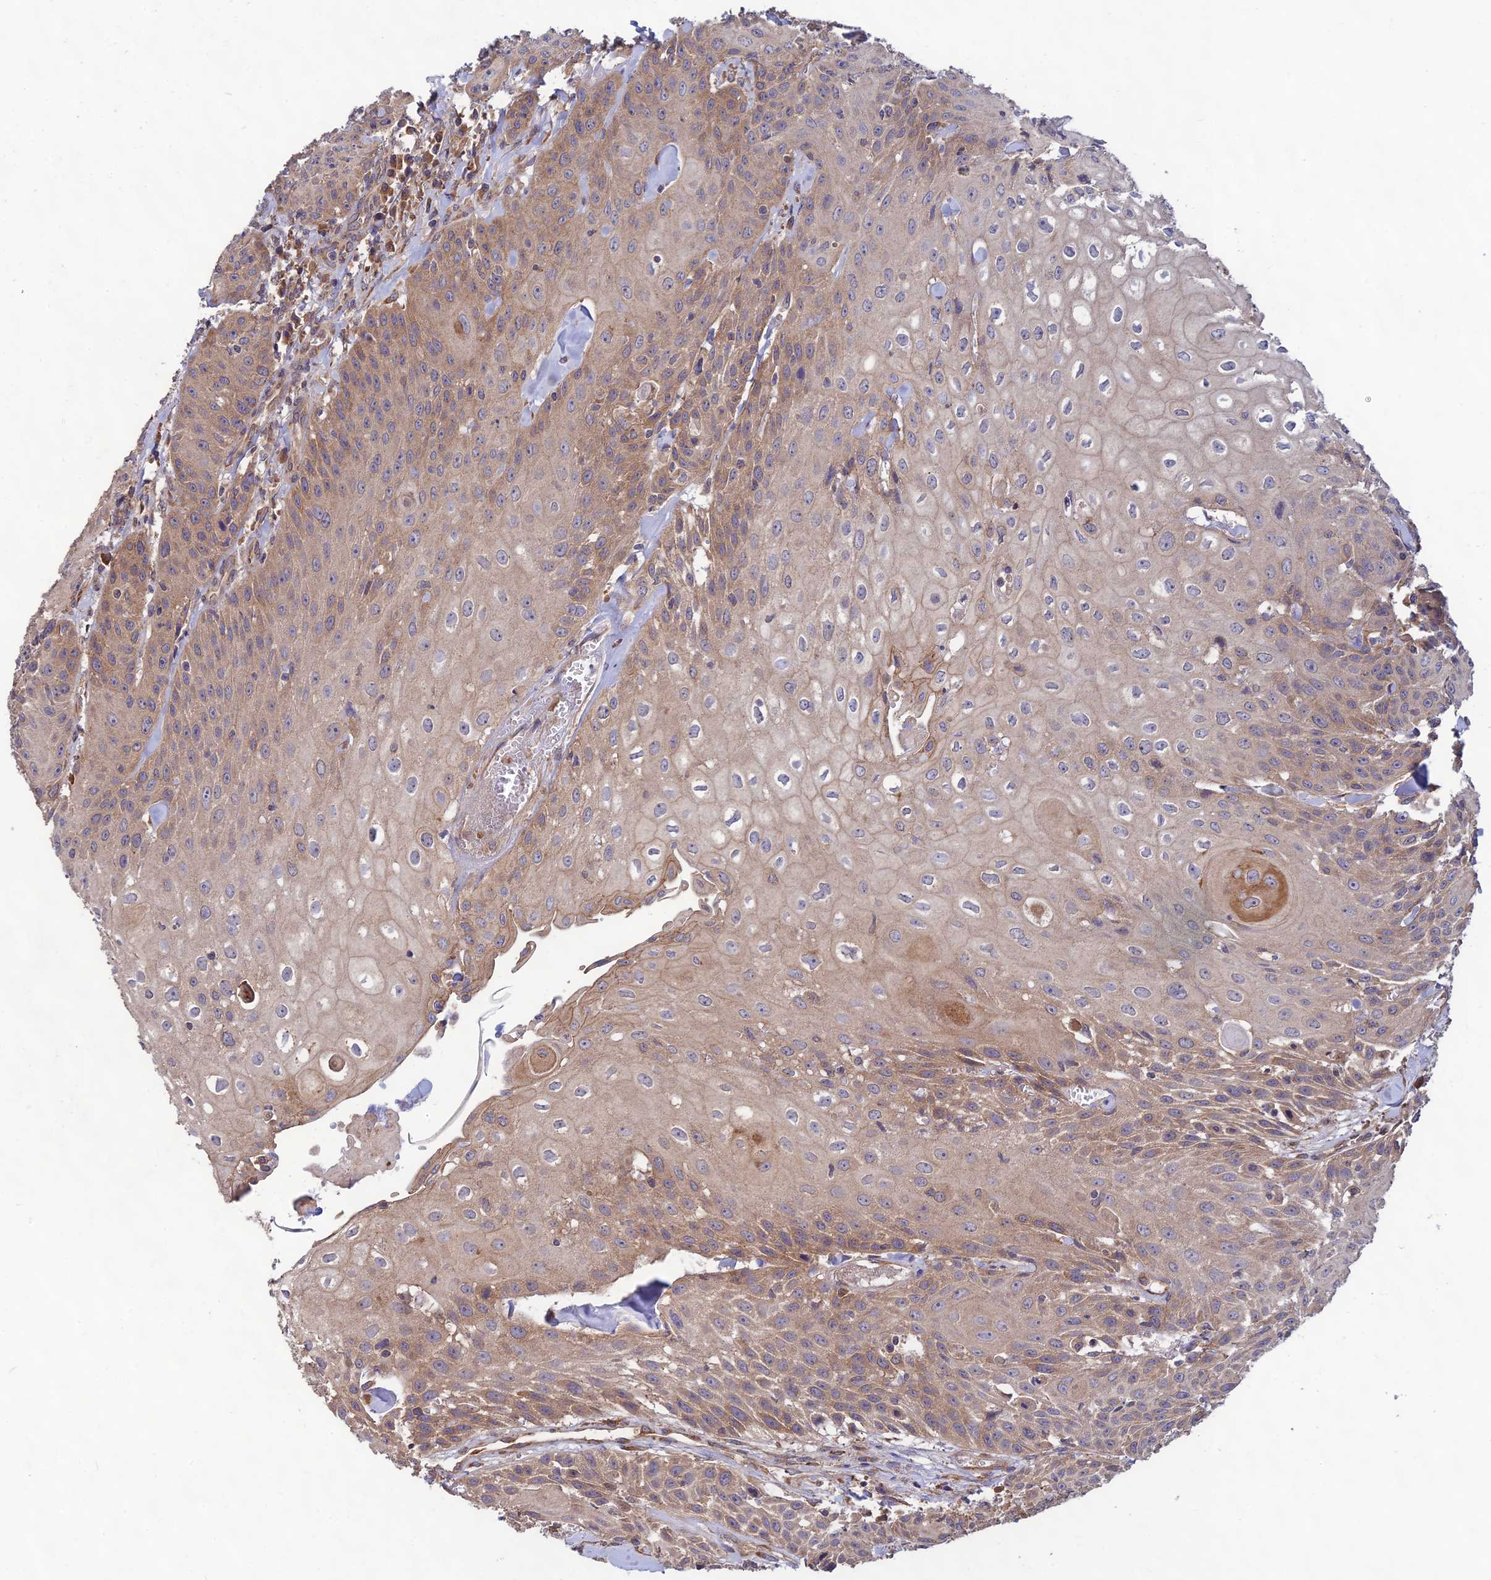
{"staining": {"intensity": "moderate", "quantity": "25%-75%", "location": "cytoplasmic/membranous"}, "tissue": "head and neck cancer", "cell_type": "Tumor cells", "image_type": "cancer", "snomed": [{"axis": "morphology", "description": "Squamous cell carcinoma, NOS"}, {"axis": "topography", "description": "Oral tissue"}, {"axis": "topography", "description": "Head-Neck"}], "caption": "Squamous cell carcinoma (head and neck) stained for a protein demonstrates moderate cytoplasmic/membranous positivity in tumor cells.", "gene": "MRNIP", "patient": {"sex": "female", "age": 82}}